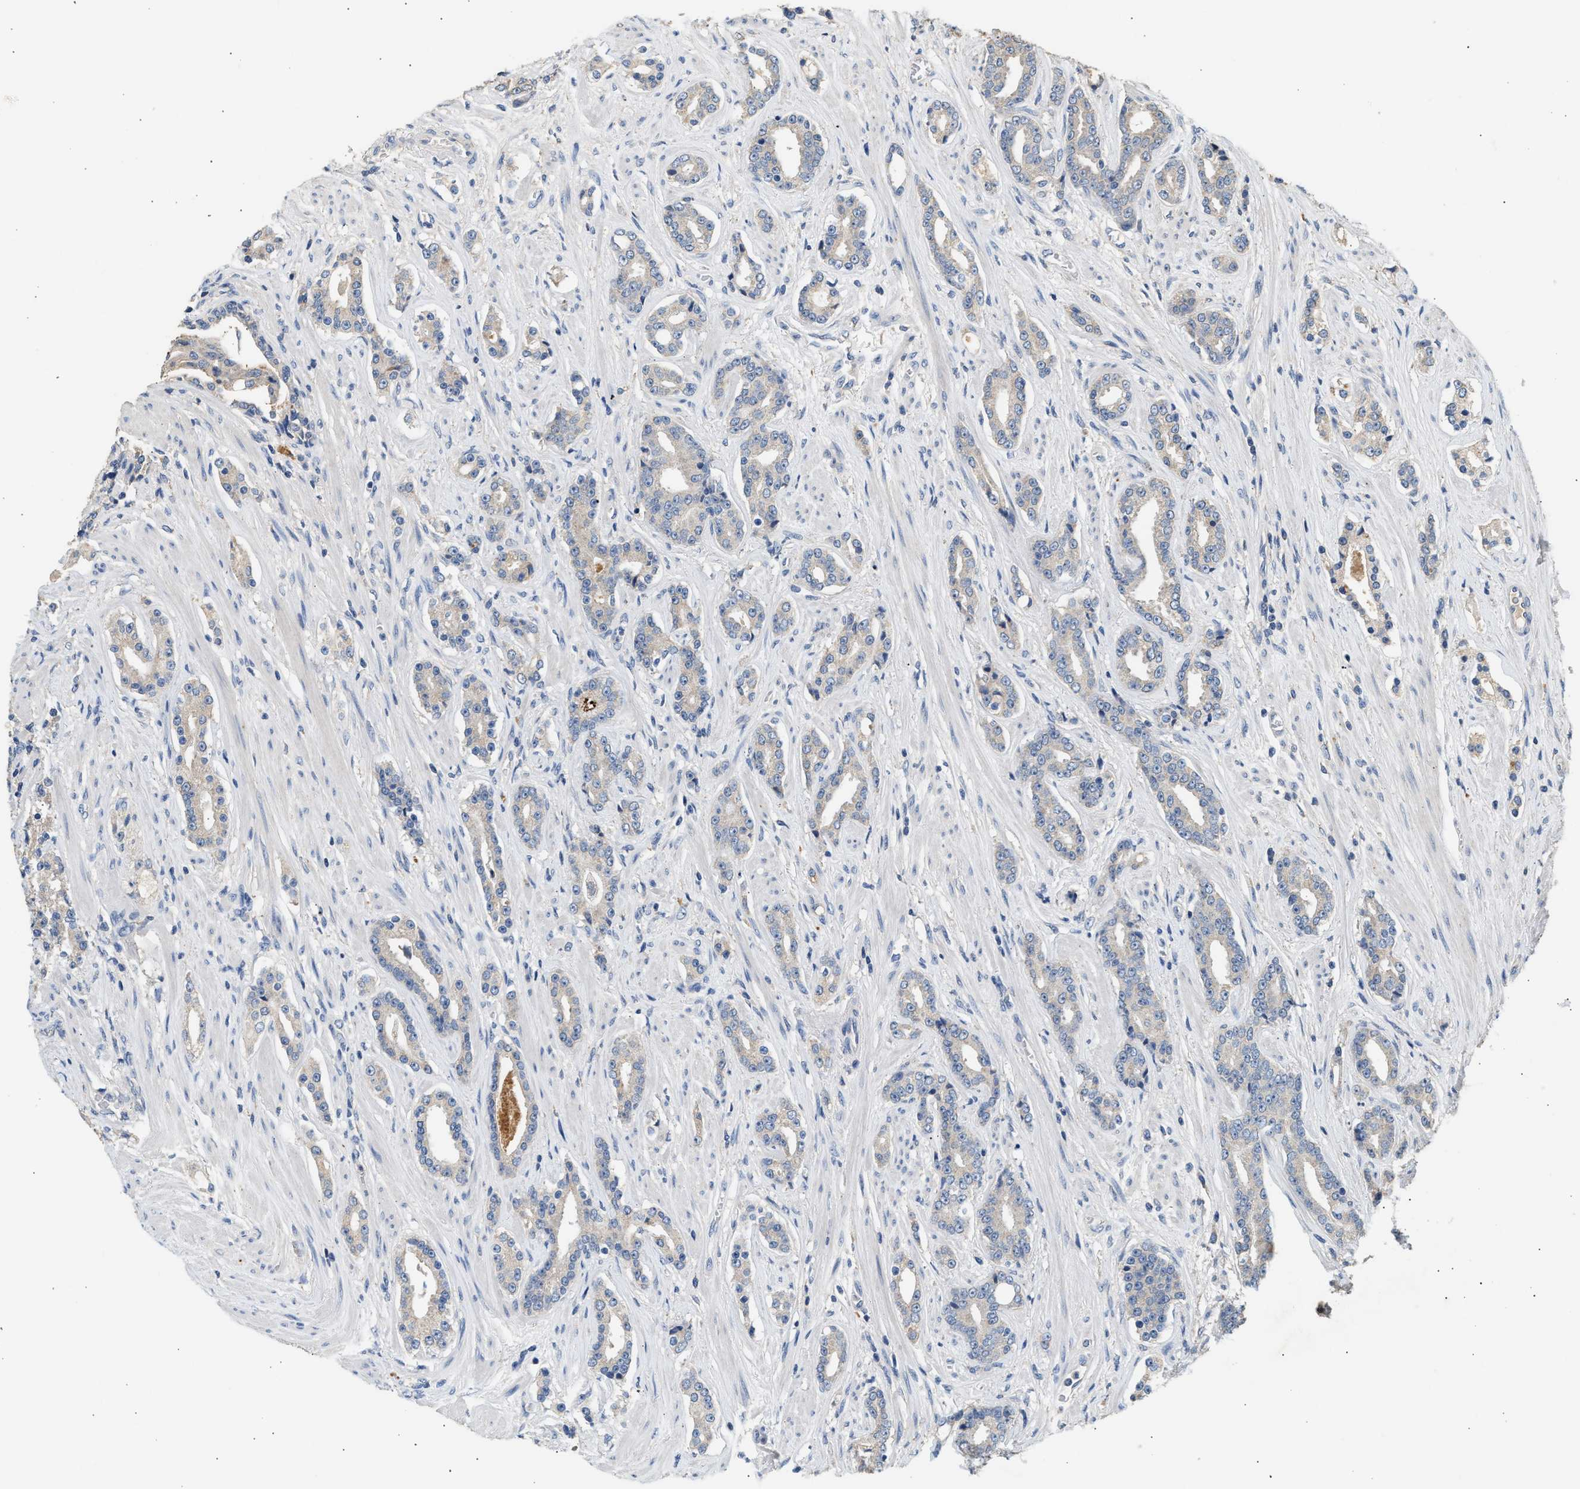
{"staining": {"intensity": "negative", "quantity": "none", "location": "none"}, "tissue": "prostate cancer", "cell_type": "Tumor cells", "image_type": "cancer", "snomed": [{"axis": "morphology", "description": "Adenocarcinoma, High grade"}, {"axis": "topography", "description": "Prostate"}], "caption": "This is an immunohistochemistry (IHC) photomicrograph of human prostate adenocarcinoma (high-grade). There is no positivity in tumor cells.", "gene": "WDR31", "patient": {"sex": "male", "age": 71}}